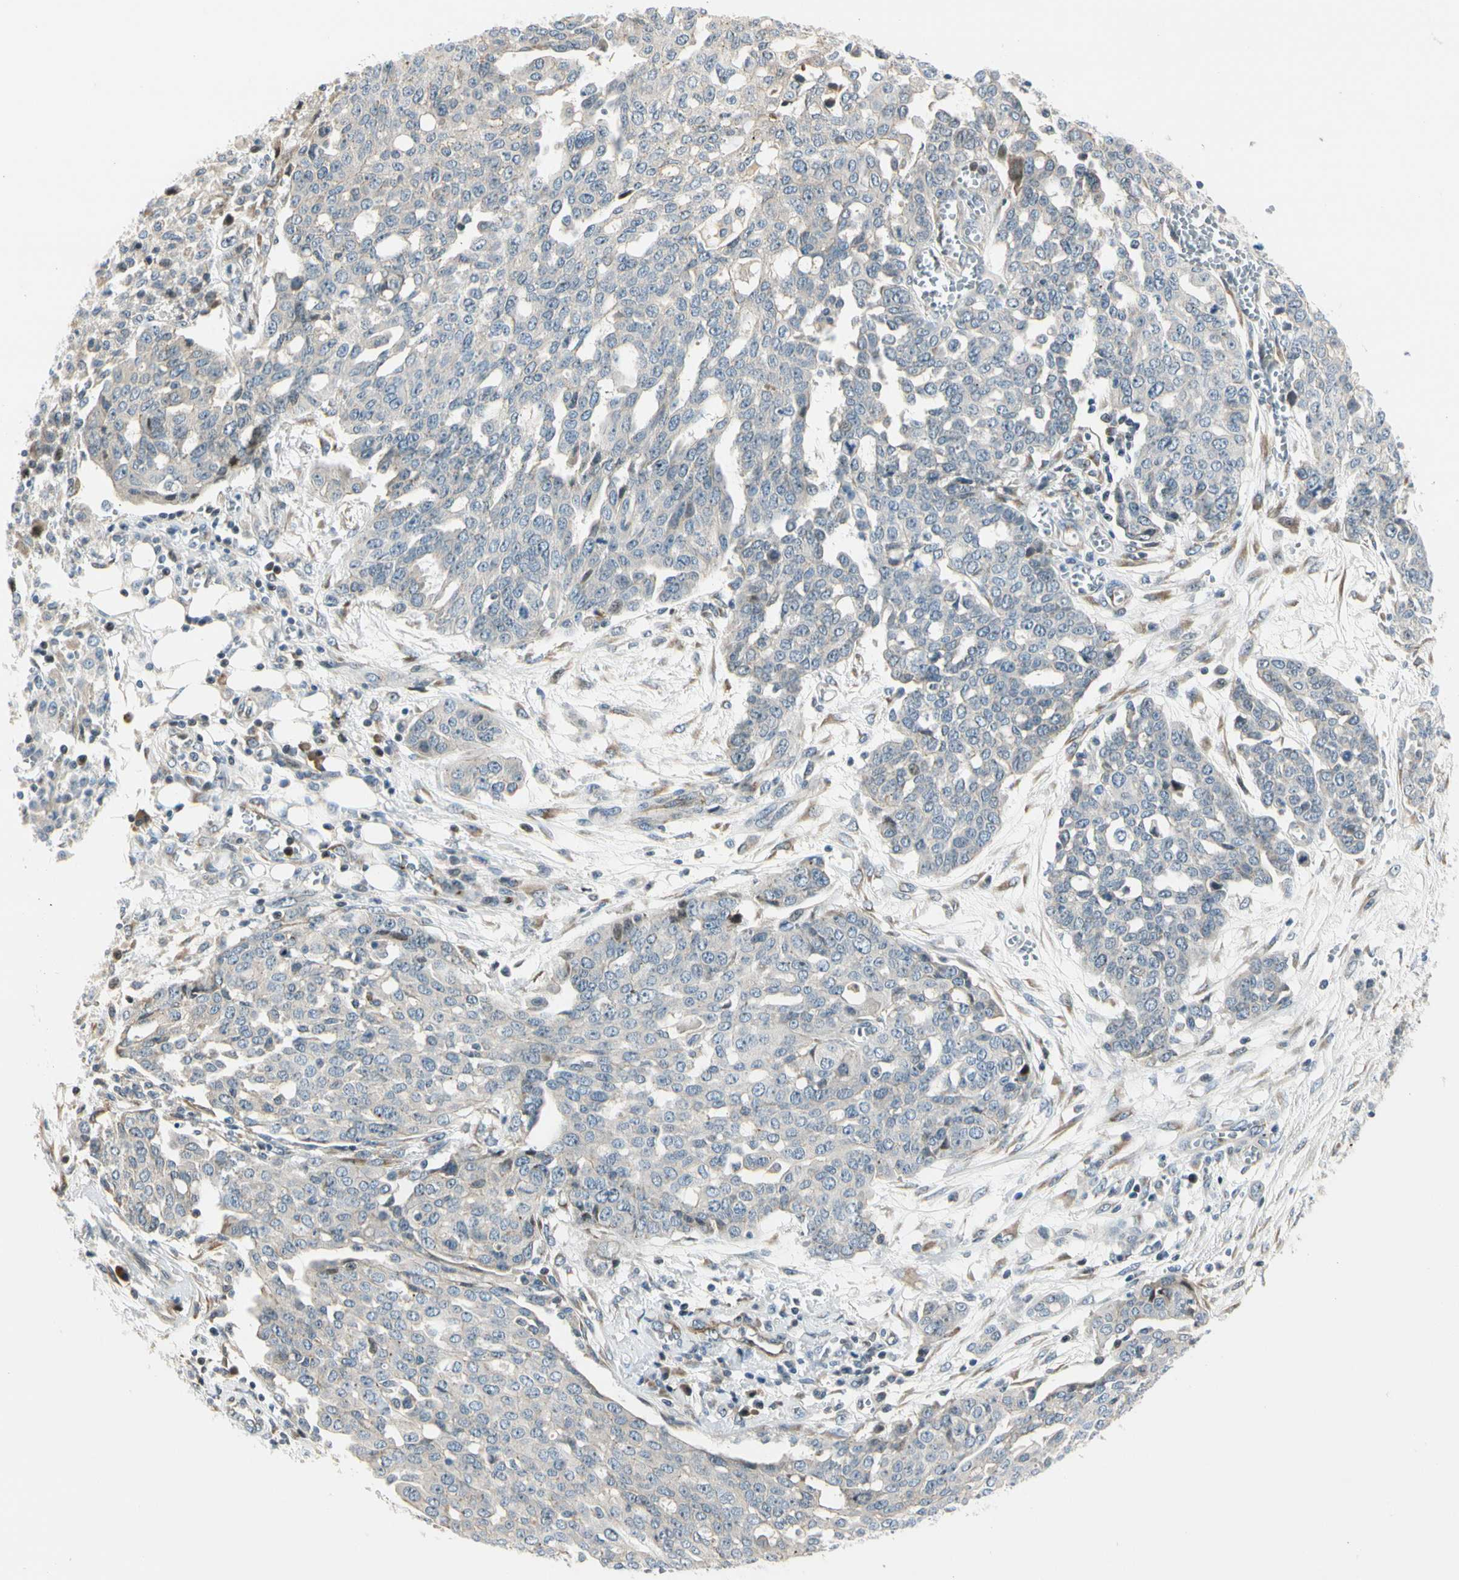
{"staining": {"intensity": "negative", "quantity": "none", "location": "none"}, "tissue": "ovarian cancer", "cell_type": "Tumor cells", "image_type": "cancer", "snomed": [{"axis": "morphology", "description": "Cystadenocarcinoma, serous, NOS"}, {"axis": "topography", "description": "Soft tissue"}, {"axis": "topography", "description": "Ovary"}], "caption": "Immunohistochemistry photomicrograph of neoplastic tissue: human serous cystadenocarcinoma (ovarian) stained with DAB exhibits no significant protein positivity in tumor cells.", "gene": "NPDC1", "patient": {"sex": "female", "age": 57}}